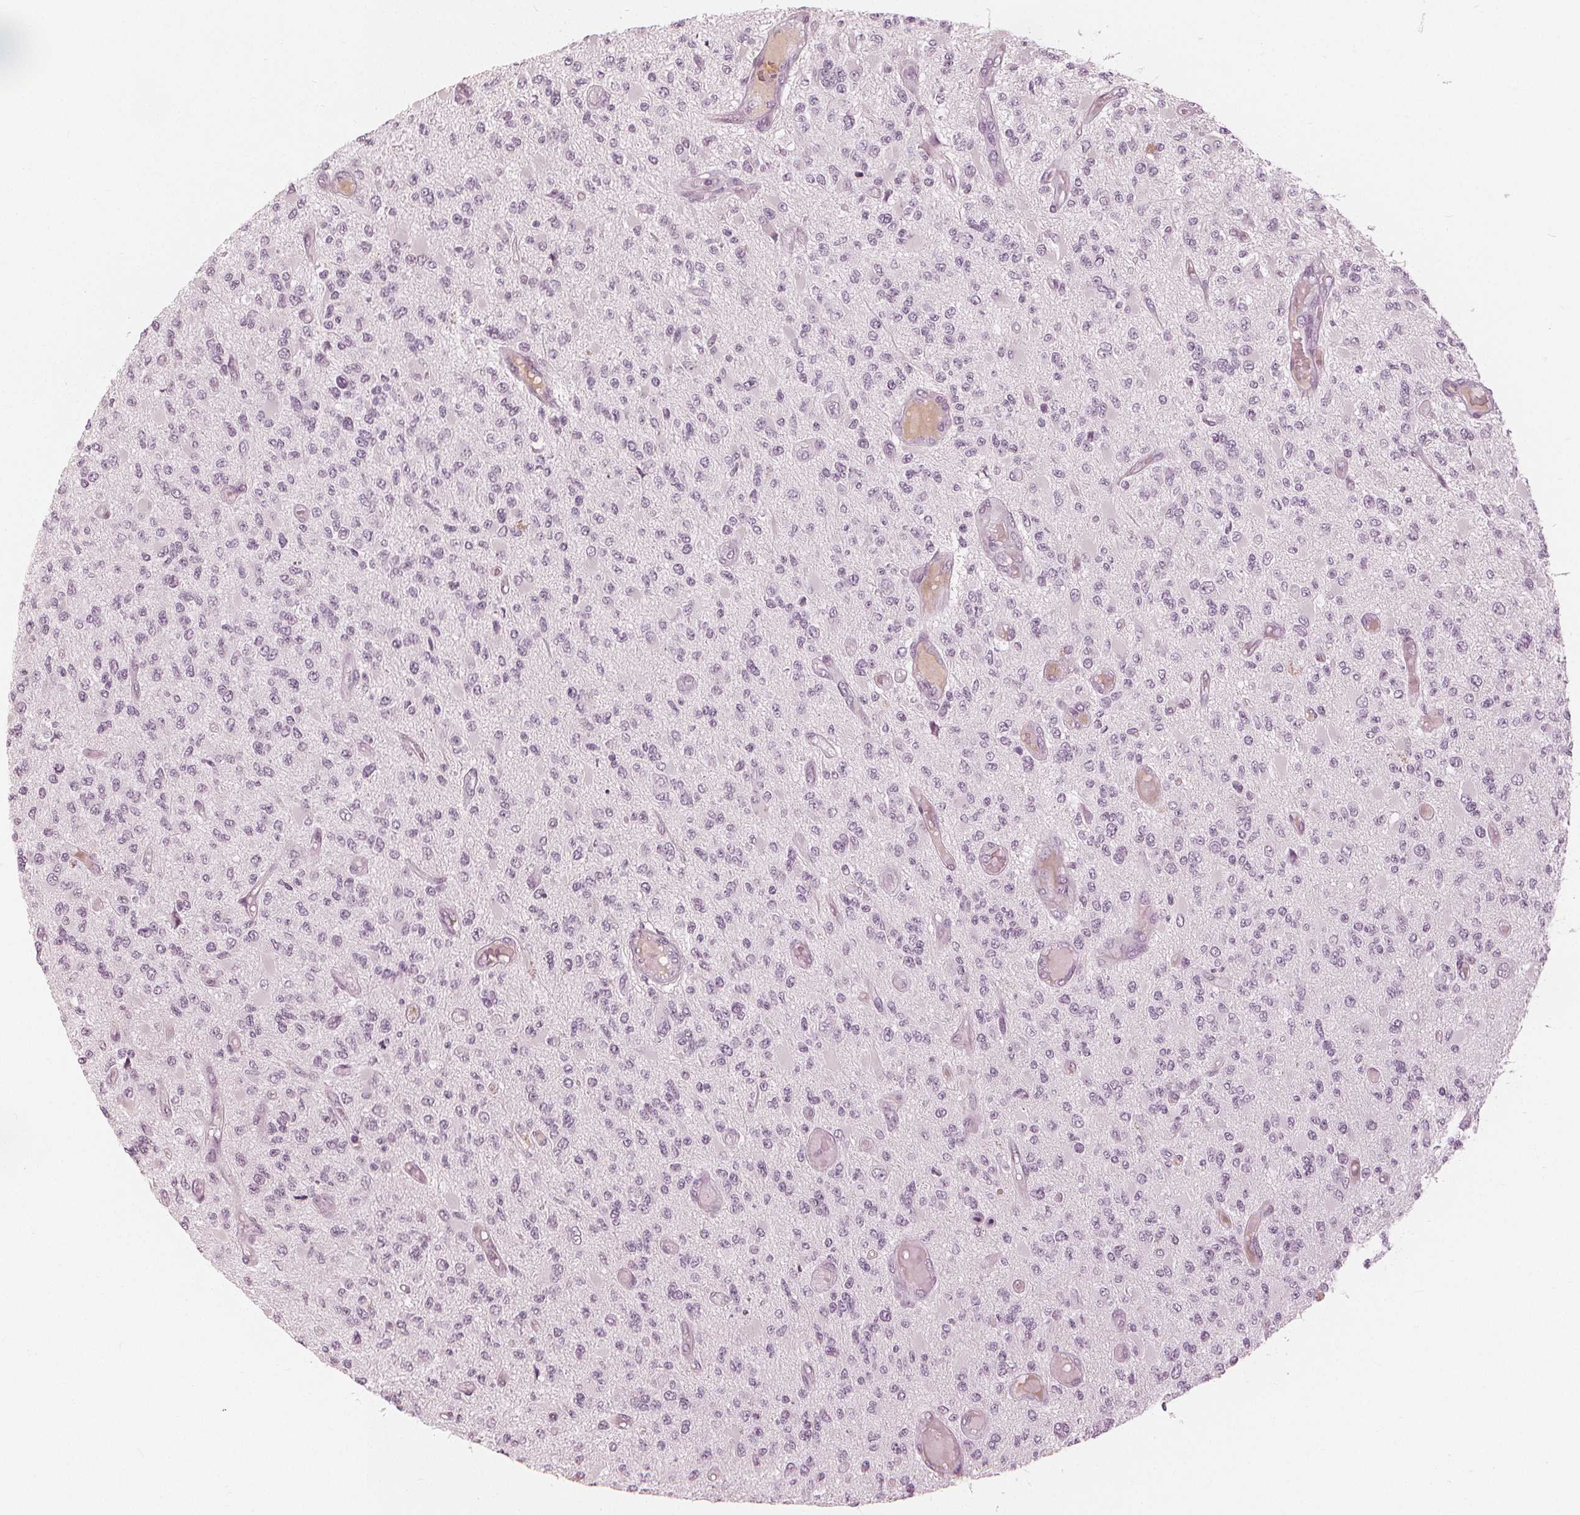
{"staining": {"intensity": "negative", "quantity": "none", "location": "none"}, "tissue": "glioma", "cell_type": "Tumor cells", "image_type": "cancer", "snomed": [{"axis": "morphology", "description": "Glioma, malignant, High grade"}, {"axis": "topography", "description": "Brain"}], "caption": "Tumor cells show no significant positivity in glioma.", "gene": "PAEP", "patient": {"sex": "female", "age": 63}}